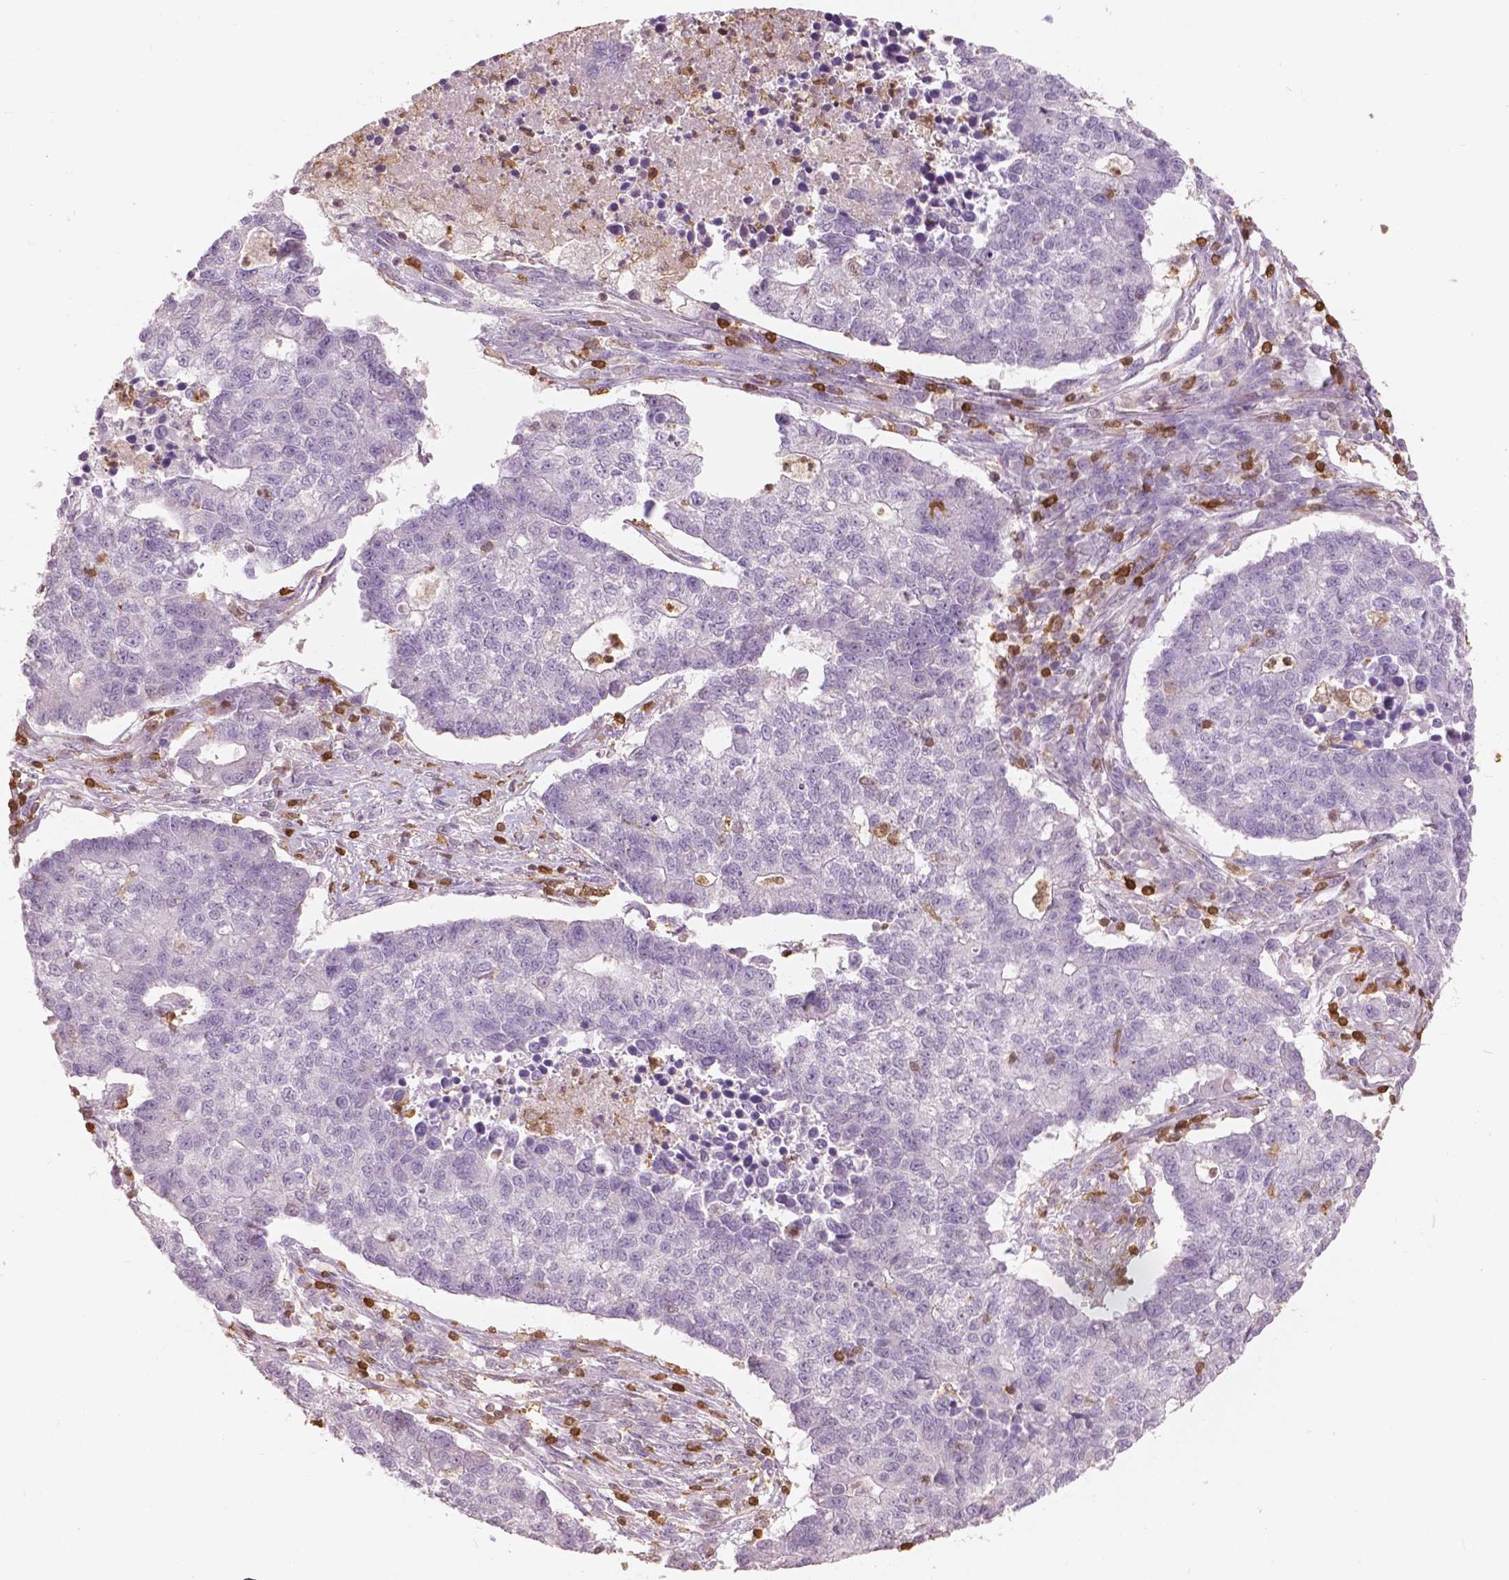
{"staining": {"intensity": "negative", "quantity": "none", "location": "none"}, "tissue": "lung cancer", "cell_type": "Tumor cells", "image_type": "cancer", "snomed": [{"axis": "morphology", "description": "Adenocarcinoma, NOS"}, {"axis": "topography", "description": "Lung"}], "caption": "Tumor cells show no significant protein expression in adenocarcinoma (lung).", "gene": "S100A4", "patient": {"sex": "male", "age": 57}}